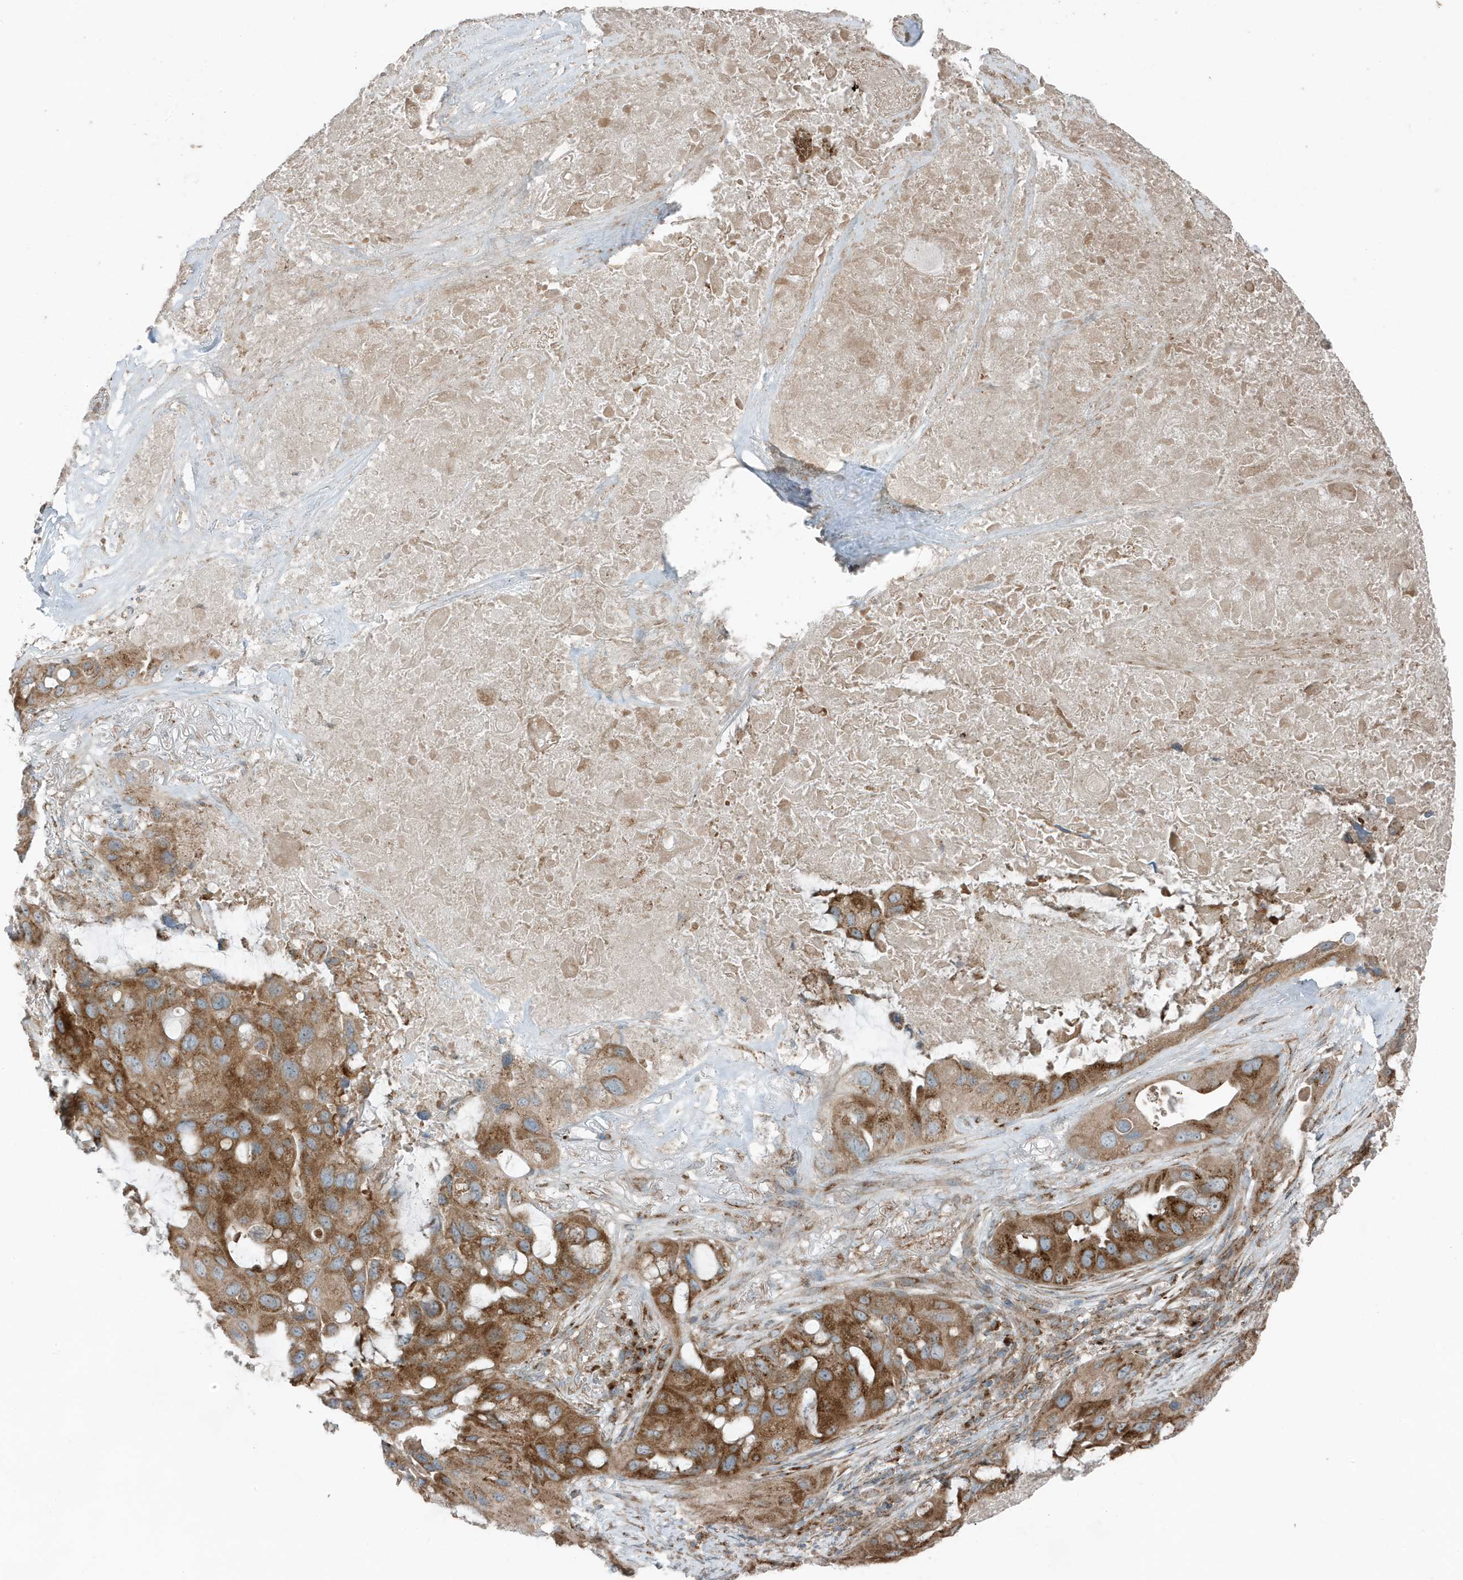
{"staining": {"intensity": "moderate", "quantity": ">75%", "location": "cytoplasmic/membranous"}, "tissue": "lung cancer", "cell_type": "Tumor cells", "image_type": "cancer", "snomed": [{"axis": "morphology", "description": "Squamous cell carcinoma, NOS"}, {"axis": "topography", "description": "Lung"}], "caption": "Immunohistochemistry (IHC) of lung squamous cell carcinoma exhibits medium levels of moderate cytoplasmic/membranous staining in approximately >75% of tumor cells. (DAB IHC with brightfield microscopy, high magnification).", "gene": "GOLGA4", "patient": {"sex": "female", "age": 73}}